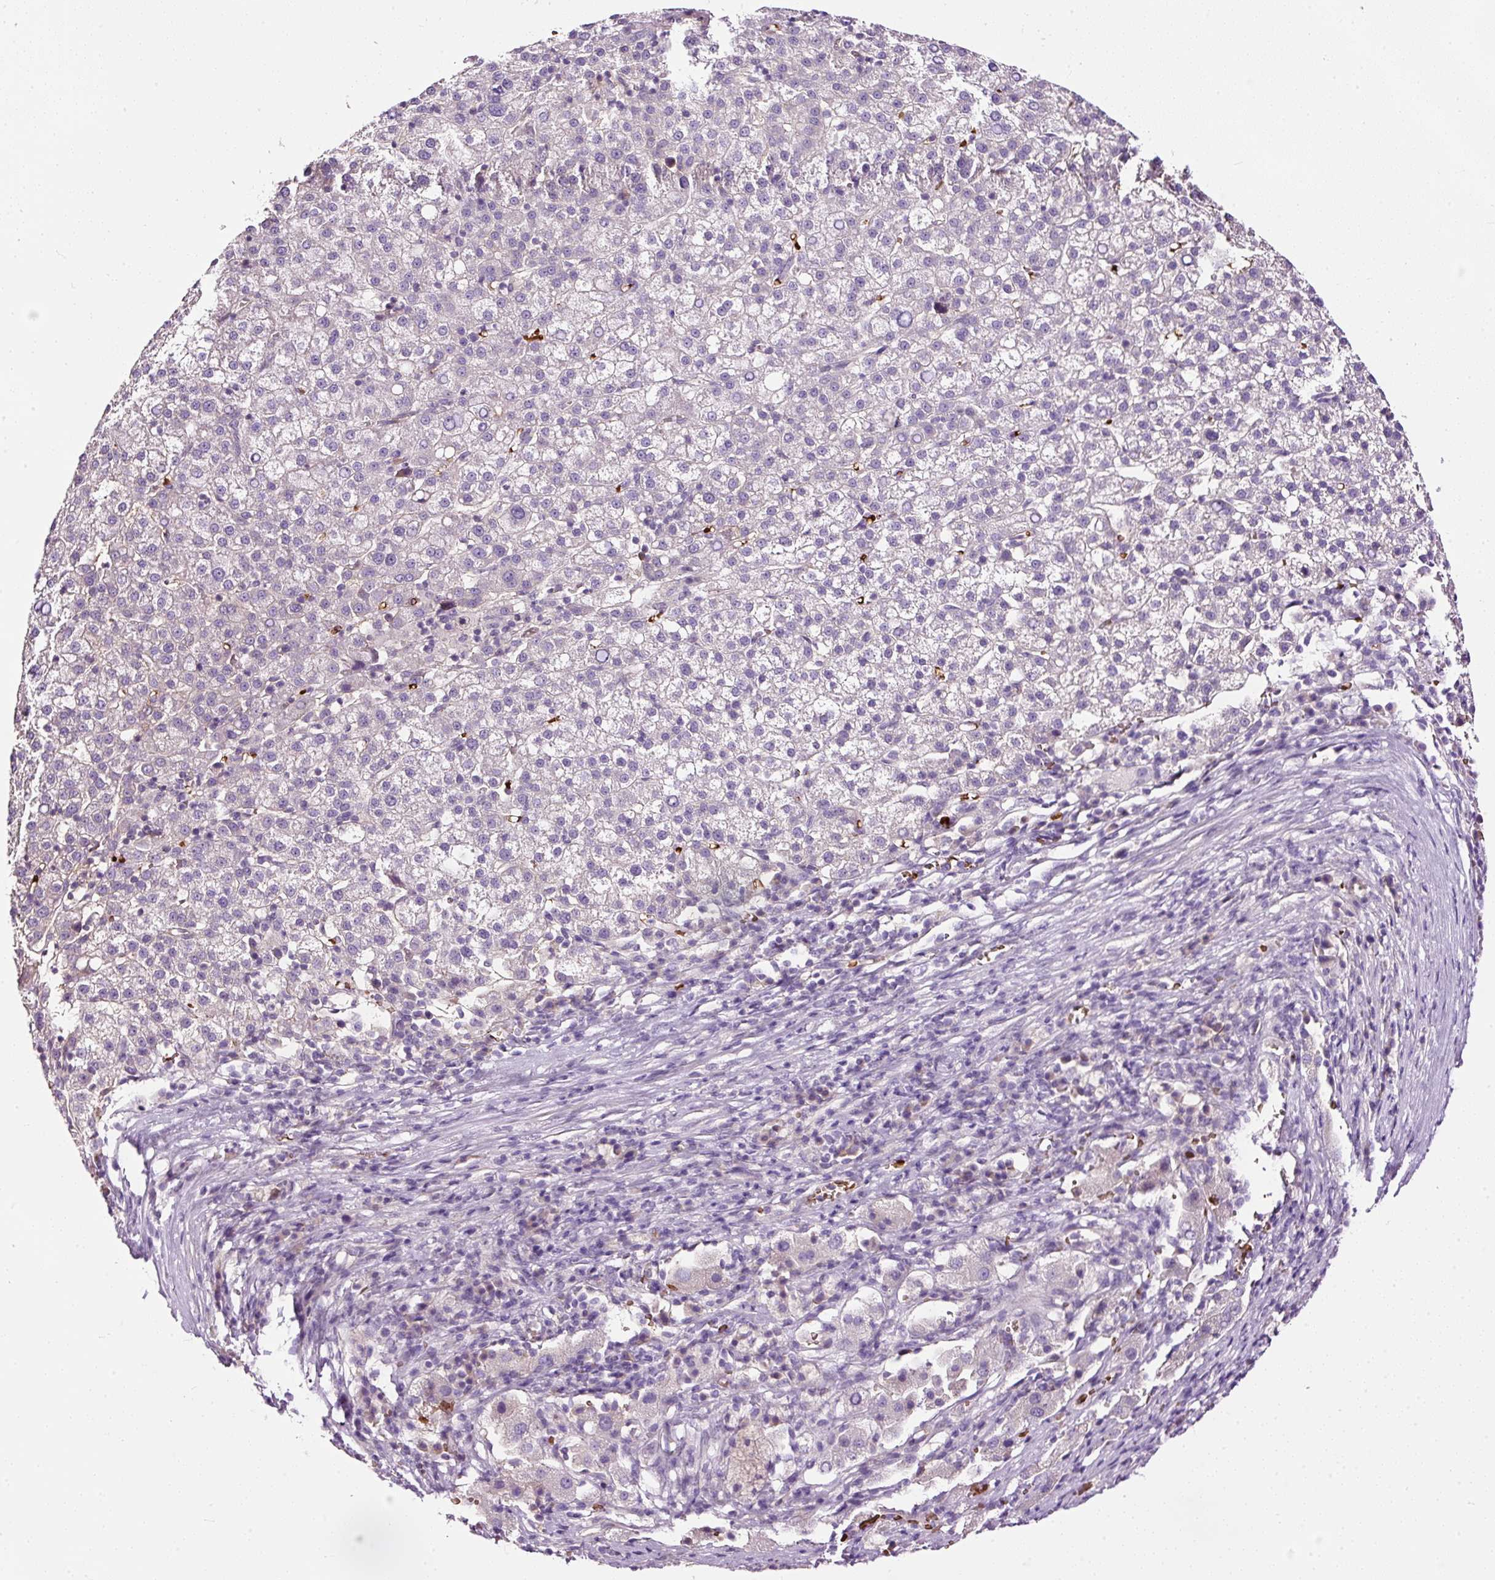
{"staining": {"intensity": "negative", "quantity": "none", "location": "none"}, "tissue": "liver cancer", "cell_type": "Tumor cells", "image_type": "cancer", "snomed": [{"axis": "morphology", "description": "Carcinoma, Hepatocellular, NOS"}, {"axis": "topography", "description": "Liver"}], "caption": "Immunohistochemistry micrograph of neoplastic tissue: human hepatocellular carcinoma (liver) stained with DAB exhibits no significant protein positivity in tumor cells.", "gene": "USHBP1", "patient": {"sex": "female", "age": 58}}